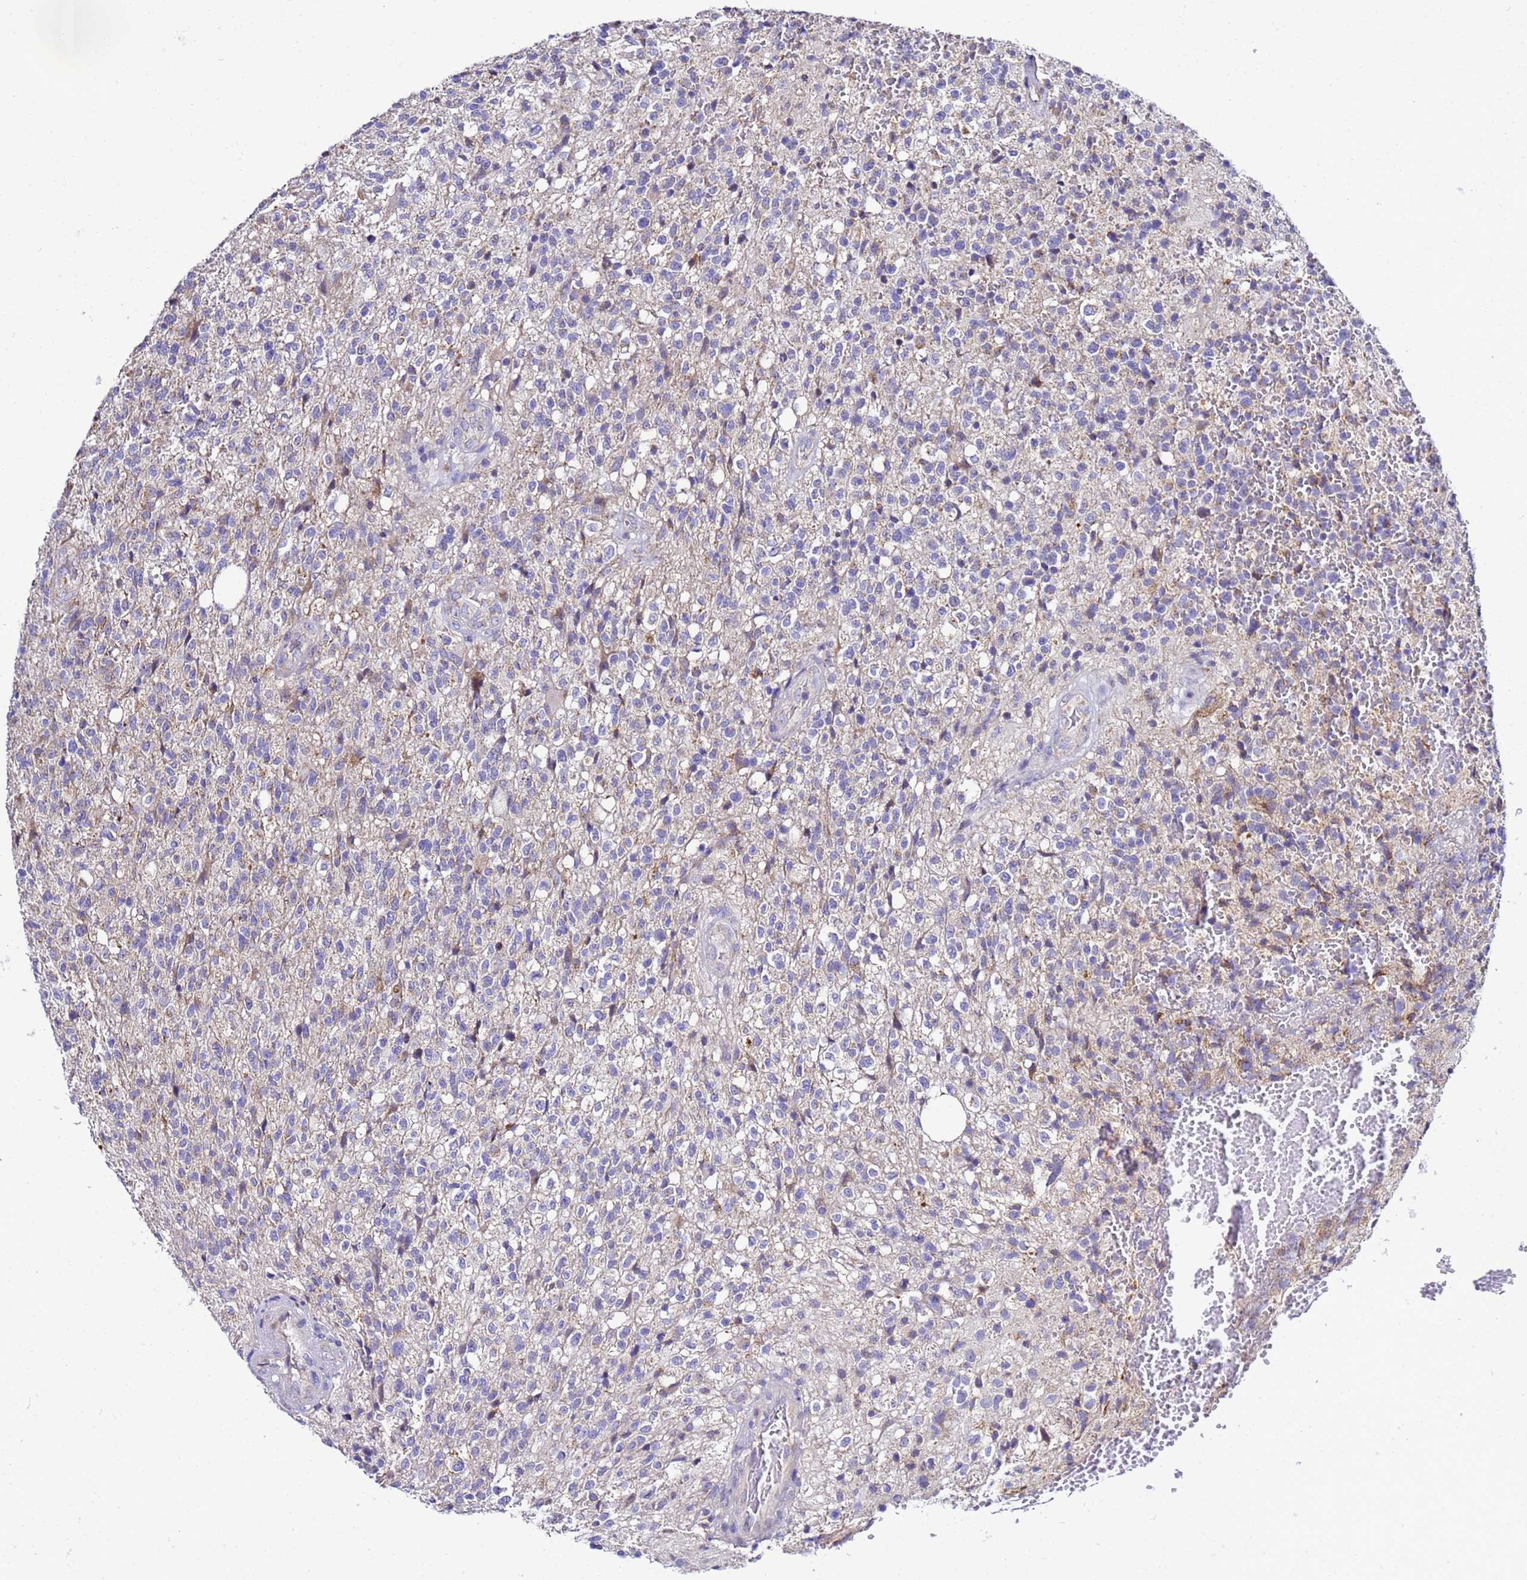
{"staining": {"intensity": "negative", "quantity": "none", "location": "none"}, "tissue": "glioma", "cell_type": "Tumor cells", "image_type": "cancer", "snomed": [{"axis": "morphology", "description": "Glioma, malignant, High grade"}, {"axis": "topography", "description": "Brain"}], "caption": "Tumor cells are negative for protein expression in human glioma.", "gene": "HIGD2A", "patient": {"sex": "male", "age": 56}}